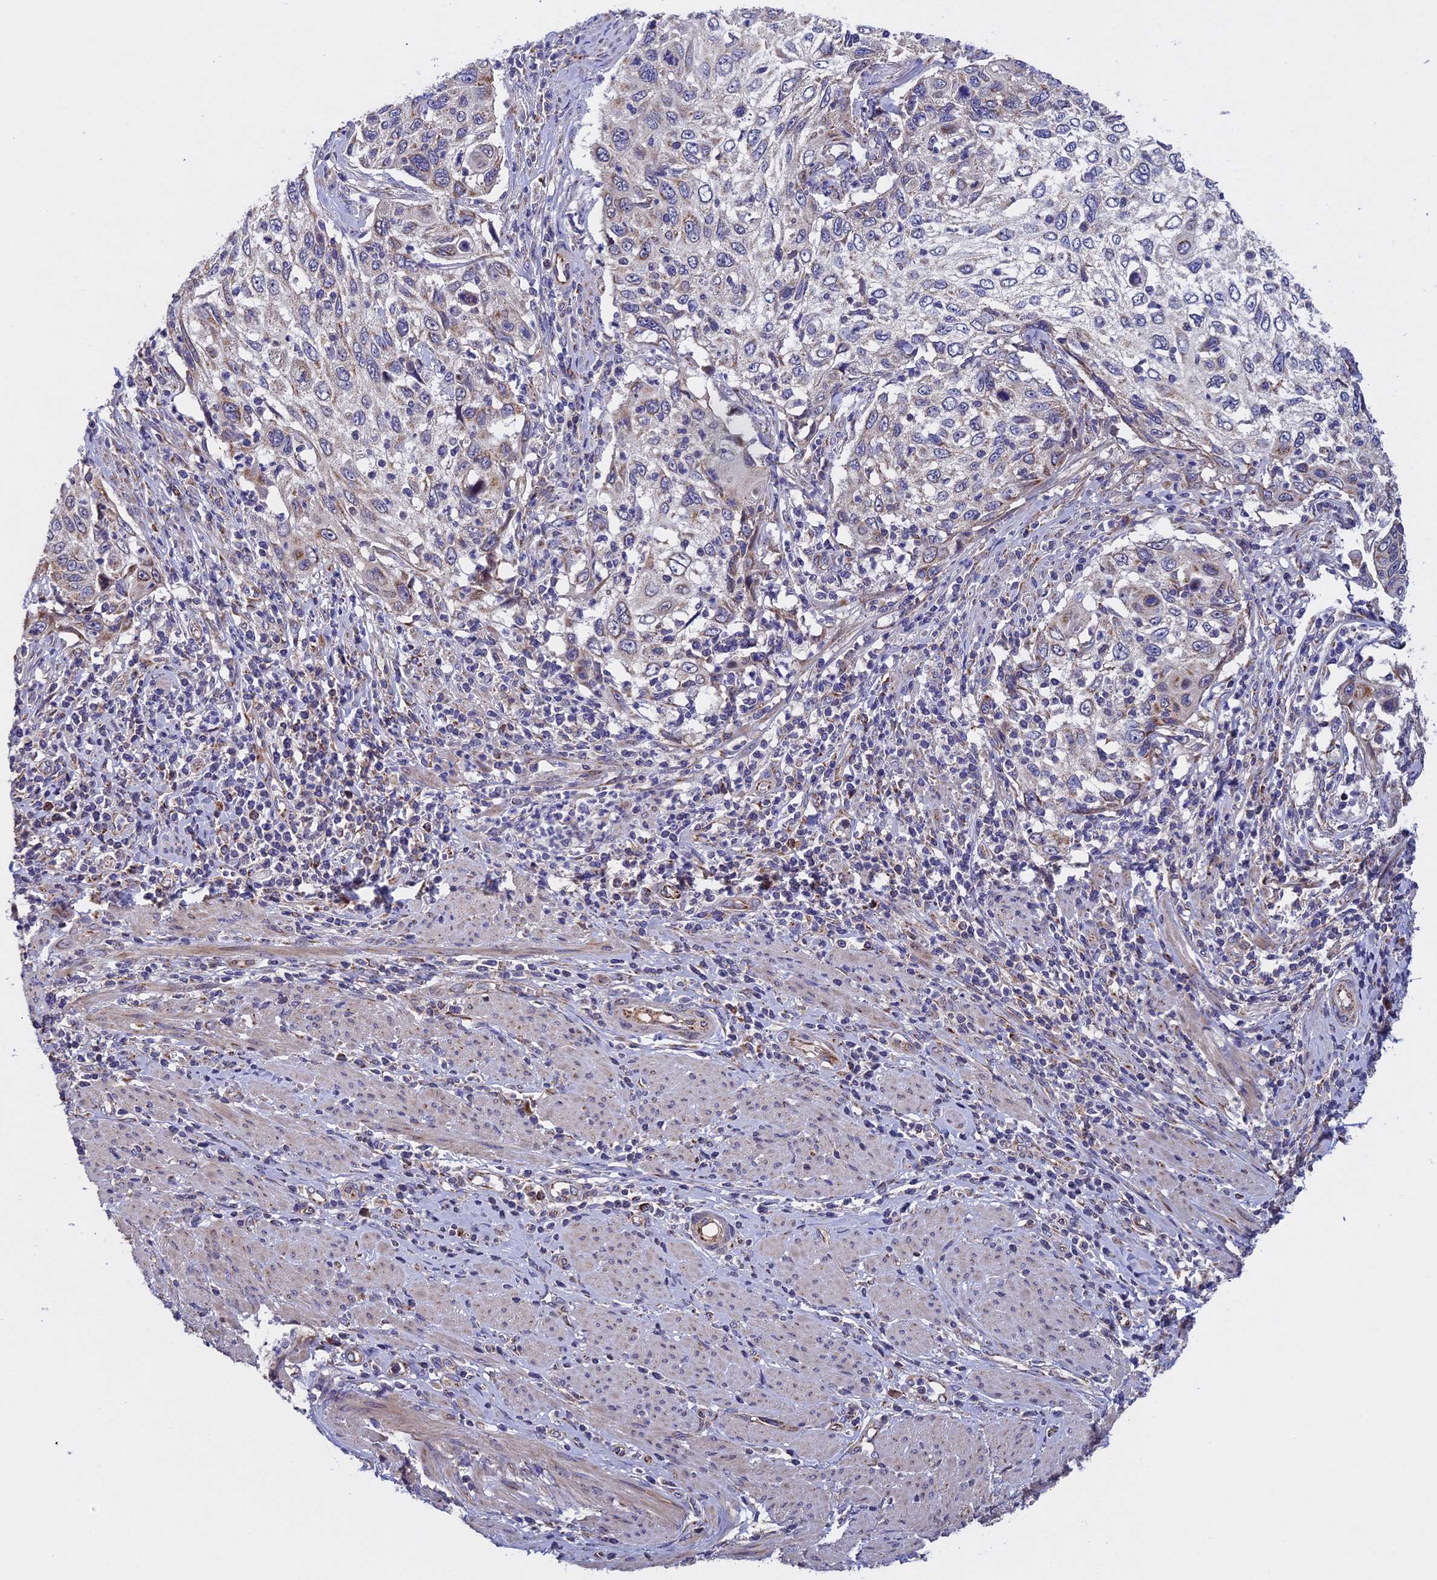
{"staining": {"intensity": "weak", "quantity": "<25%", "location": "cytoplasmic/membranous"}, "tissue": "cervical cancer", "cell_type": "Tumor cells", "image_type": "cancer", "snomed": [{"axis": "morphology", "description": "Squamous cell carcinoma, NOS"}, {"axis": "topography", "description": "Cervix"}], "caption": "Immunohistochemistry (IHC) of human cervical cancer shows no positivity in tumor cells.", "gene": "RNF17", "patient": {"sex": "female", "age": 70}}